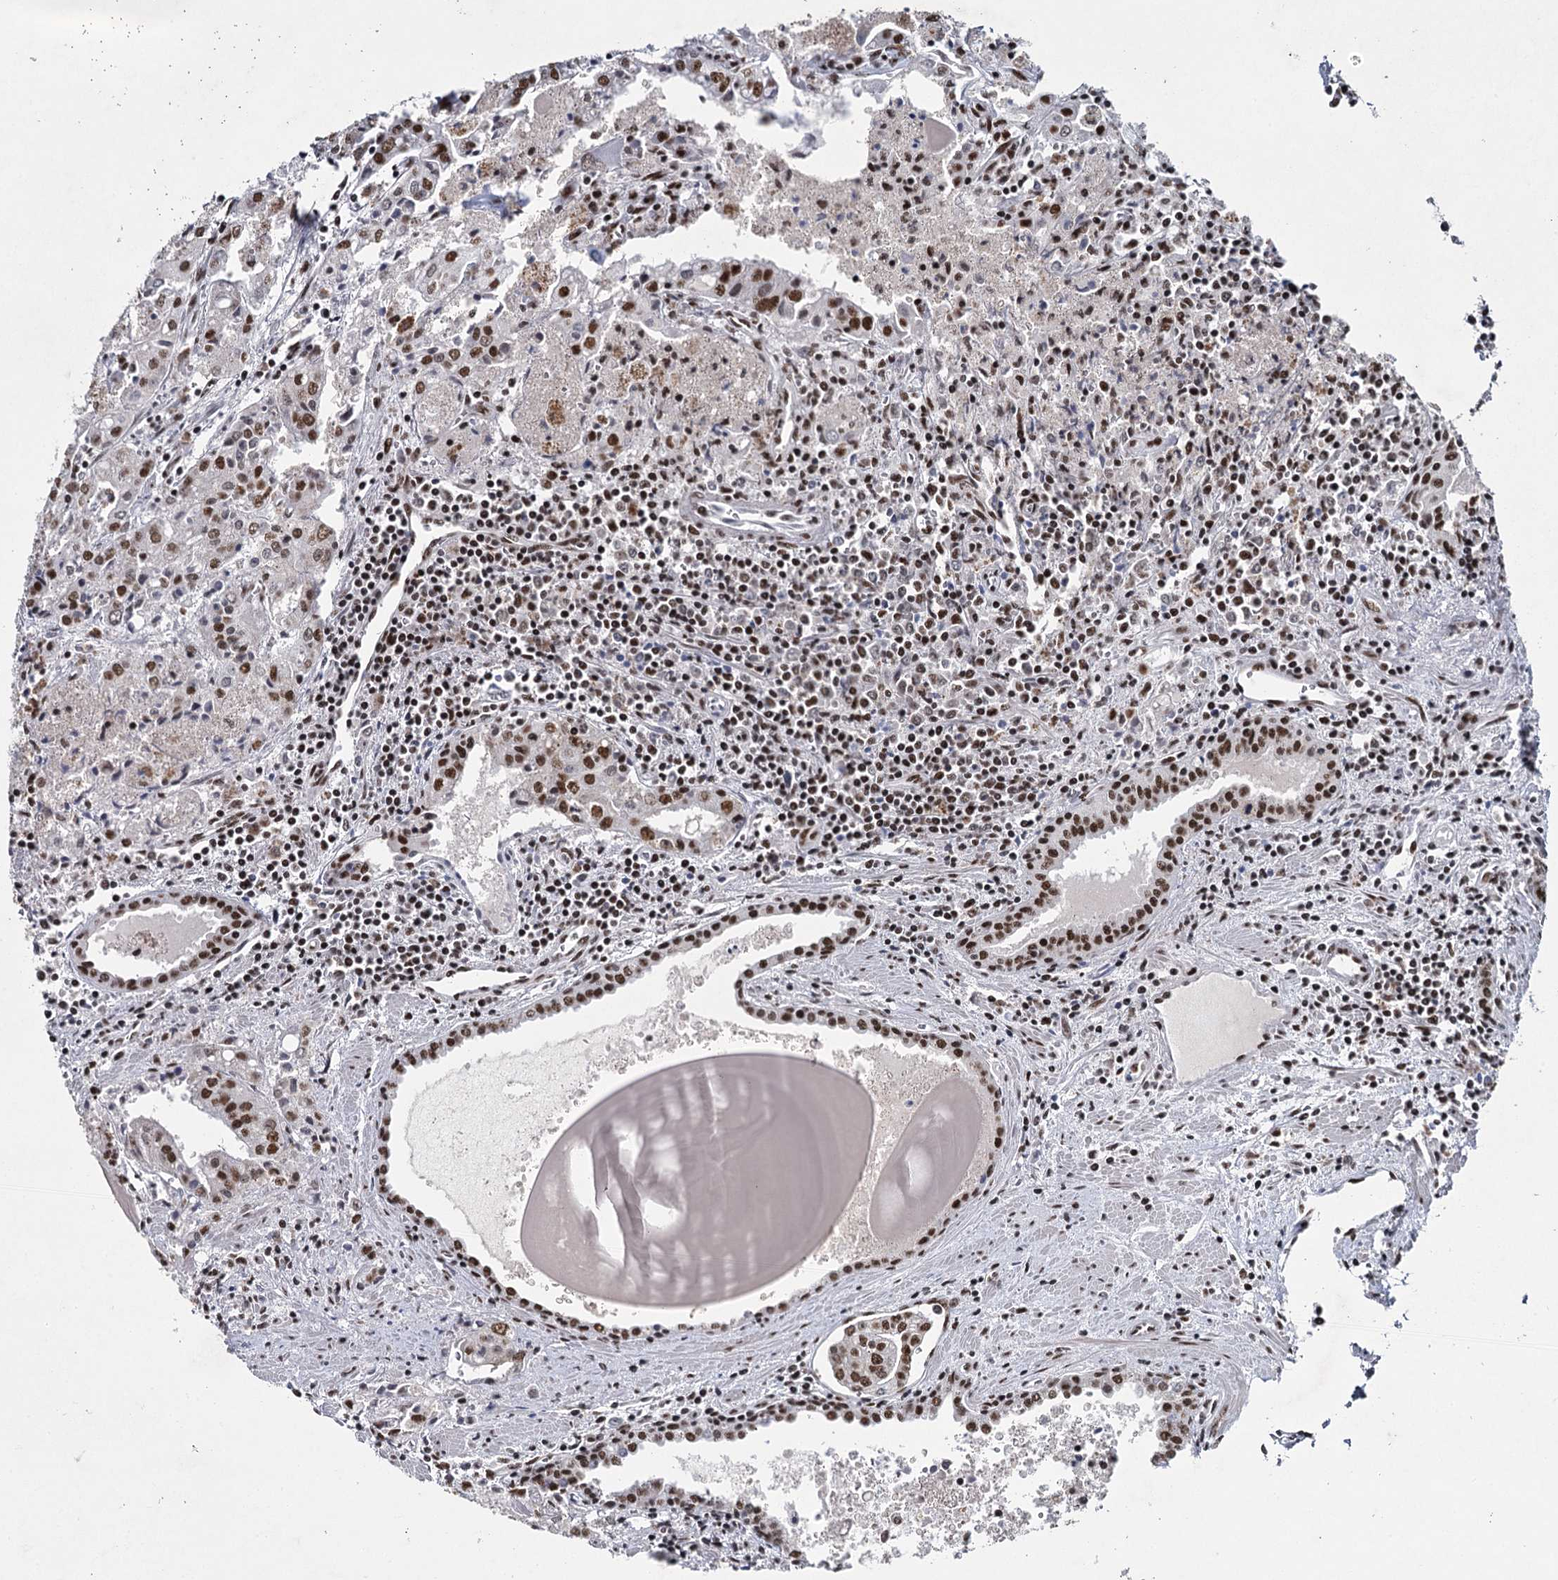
{"staining": {"intensity": "moderate", "quantity": ">75%", "location": "nuclear"}, "tissue": "prostate cancer", "cell_type": "Tumor cells", "image_type": "cancer", "snomed": [{"axis": "morphology", "description": "Adenocarcinoma, High grade"}, {"axis": "topography", "description": "Prostate"}], "caption": "The photomicrograph exhibits staining of high-grade adenocarcinoma (prostate), revealing moderate nuclear protein expression (brown color) within tumor cells.", "gene": "SCAF8", "patient": {"sex": "male", "age": 68}}